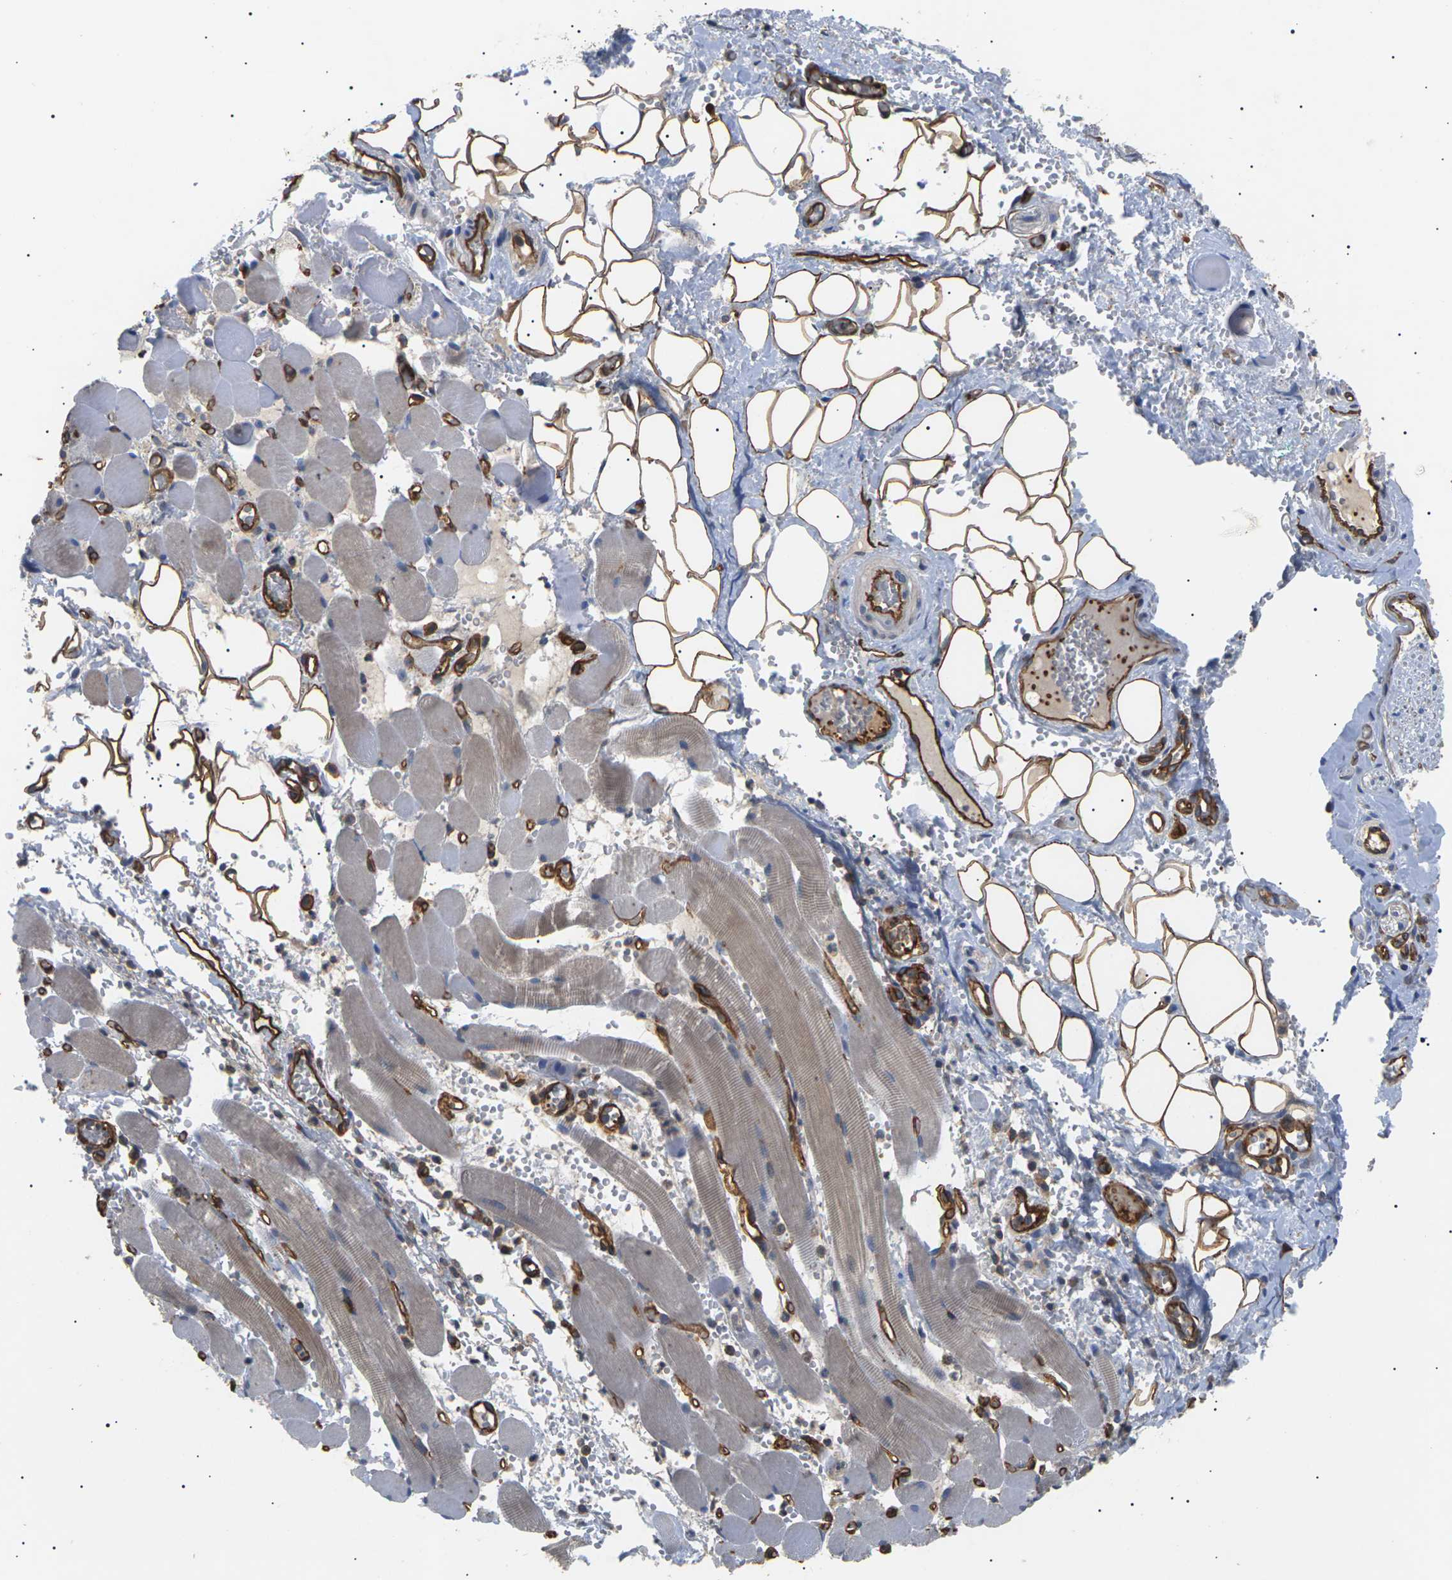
{"staining": {"intensity": "moderate", "quantity": ">75%", "location": "cytoplasmic/membranous"}, "tissue": "adipose tissue", "cell_type": "Adipocytes", "image_type": "normal", "snomed": [{"axis": "morphology", "description": "Squamous cell carcinoma, NOS"}, {"axis": "topography", "description": "Oral tissue"}, {"axis": "topography", "description": "Head-Neck"}], "caption": "Protein staining demonstrates moderate cytoplasmic/membranous positivity in approximately >75% of adipocytes in unremarkable adipose tissue.", "gene": "TMTC4", "patient": {"sex": "female", "age": 50}}